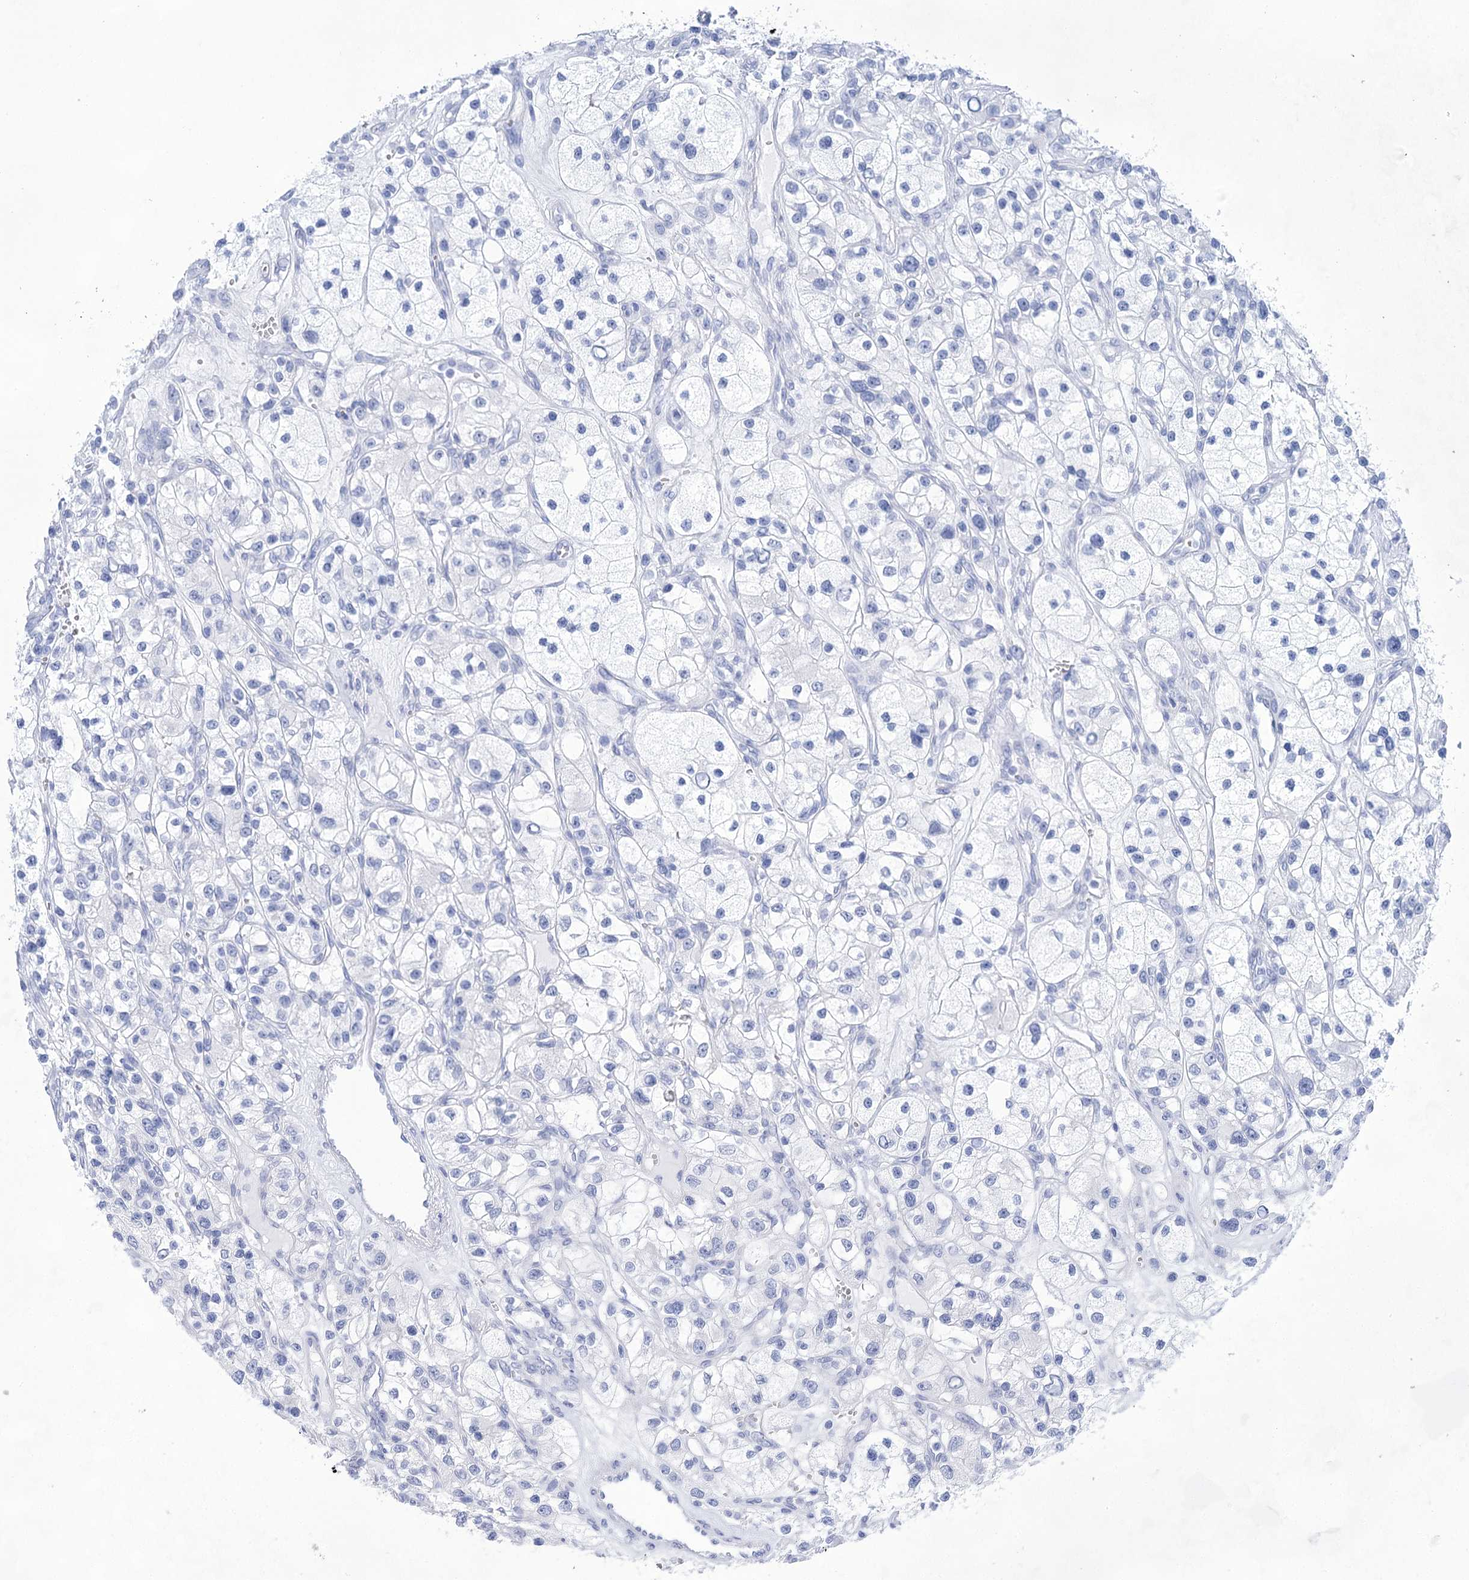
{"staining": {"intensity": "negative", "quantity": "none", "location": "none"}, "tissue": "renal cancer", "cell_type": "Tumor cells", "image_type": "cancer", "snomed": [{"axis": "morphology", "description": "Adenocarcinoma, NOS"}, {"axis": "topography", "description": "Kidney"}], "caption": "IHC photomicrograph of human renal adenocarcinoma stained for a protein (brown), which shows no expression in tumor cells.", "gene": "LALBA", "patient": {"sex": "female", "age": 57}}